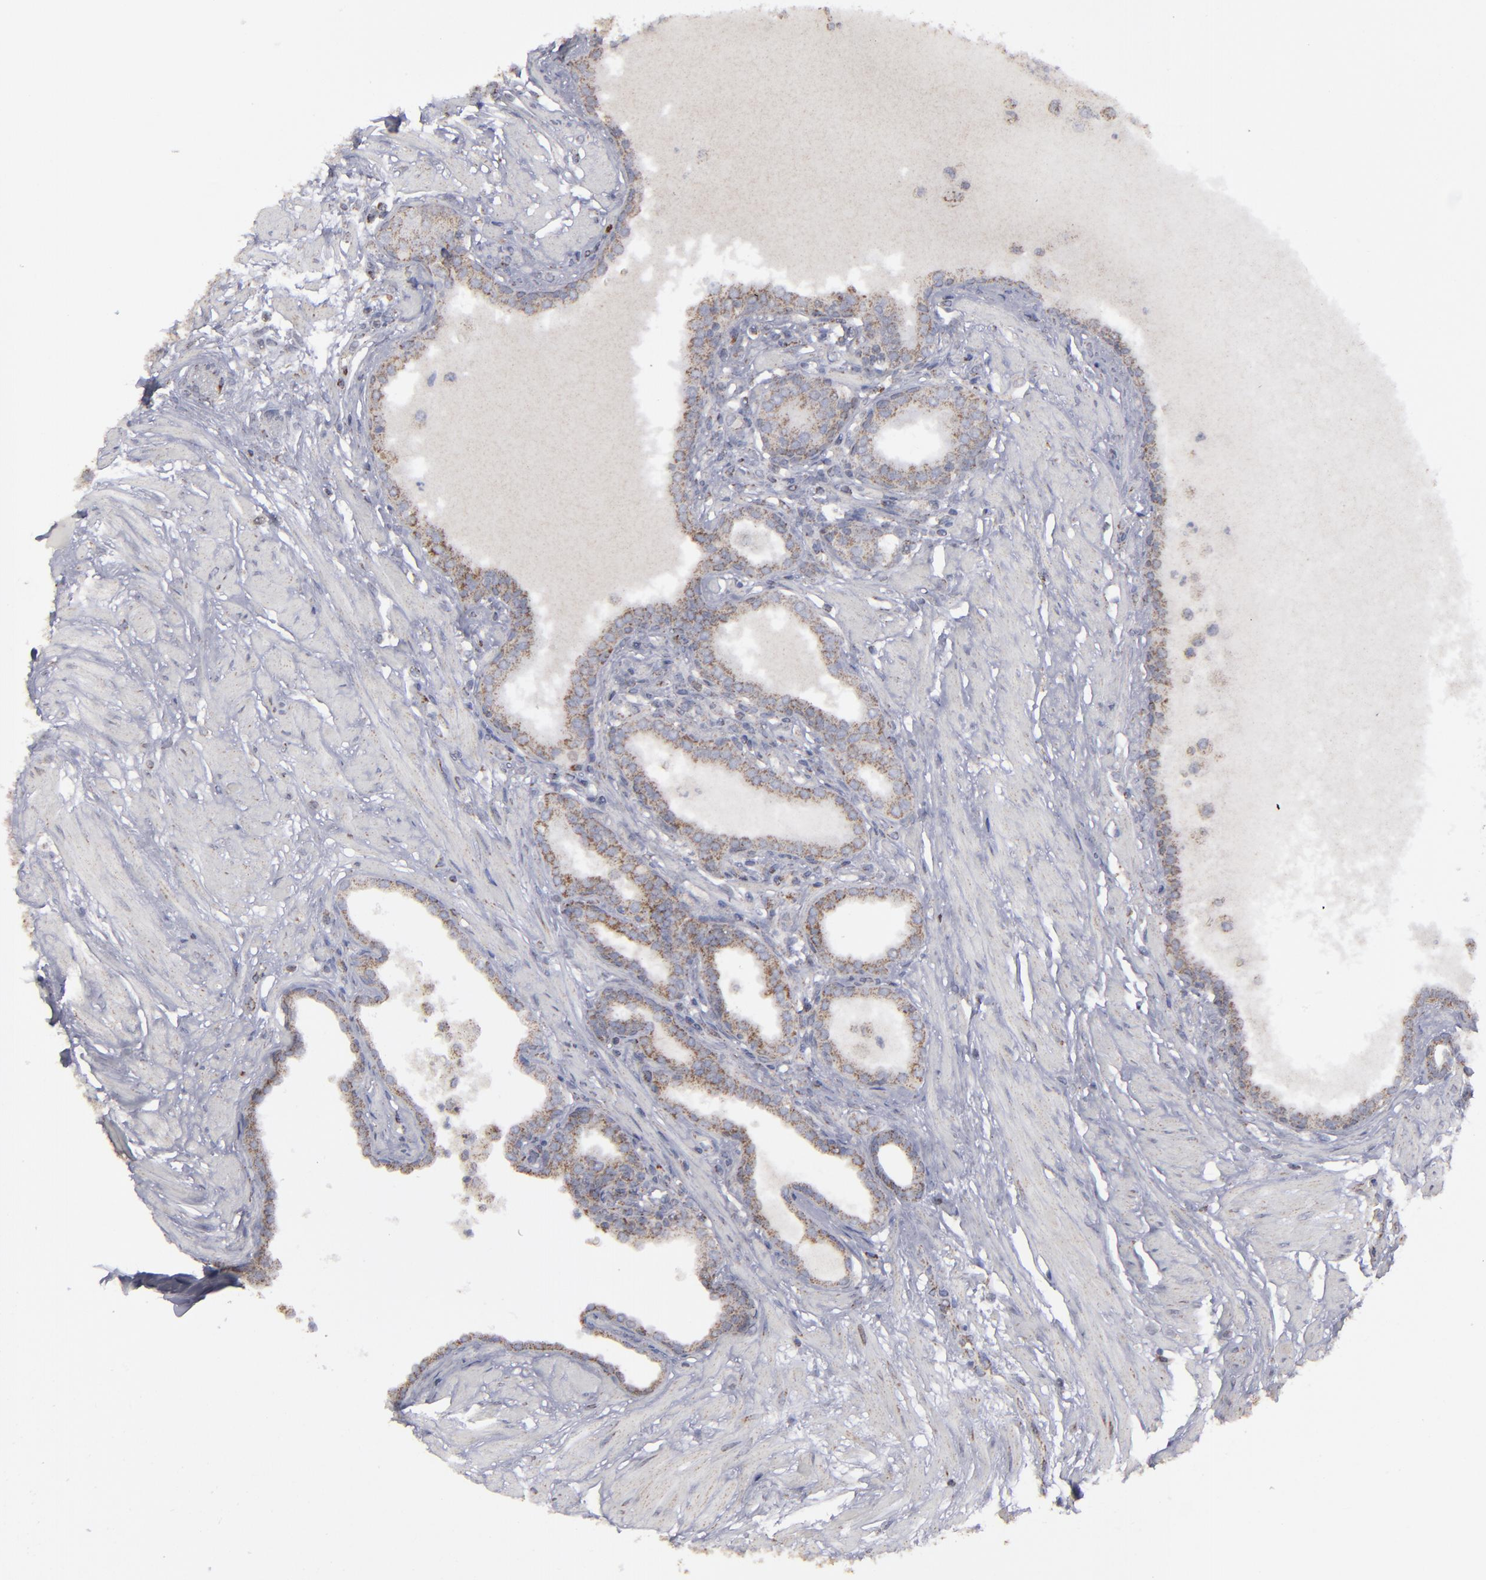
{"staining": {"intensity": "moderate", "quantity": "25%-75%", "location": "cytoplasmic/membranous"}, "tissue": "prostate", "cell_type": "Glandular cells", "image_type": "normal", "snomed": [{"axis": "morphology", "description": "Normal tissue, NOS"}, {"axis": "topography", "description": "Prostate"}], "caption": "Unremarkable prostate displays moderate cytoplasmic/membranous staining in about 25%-75% of glandular cells, visualized by immunohistochemistry. (Stains: DAB in brown, nuclei in blue, Microscopy: brightfield microscopy at high magnification).", "gene": "MYOM2", "patient": {"sex": "male", "age": 64}}